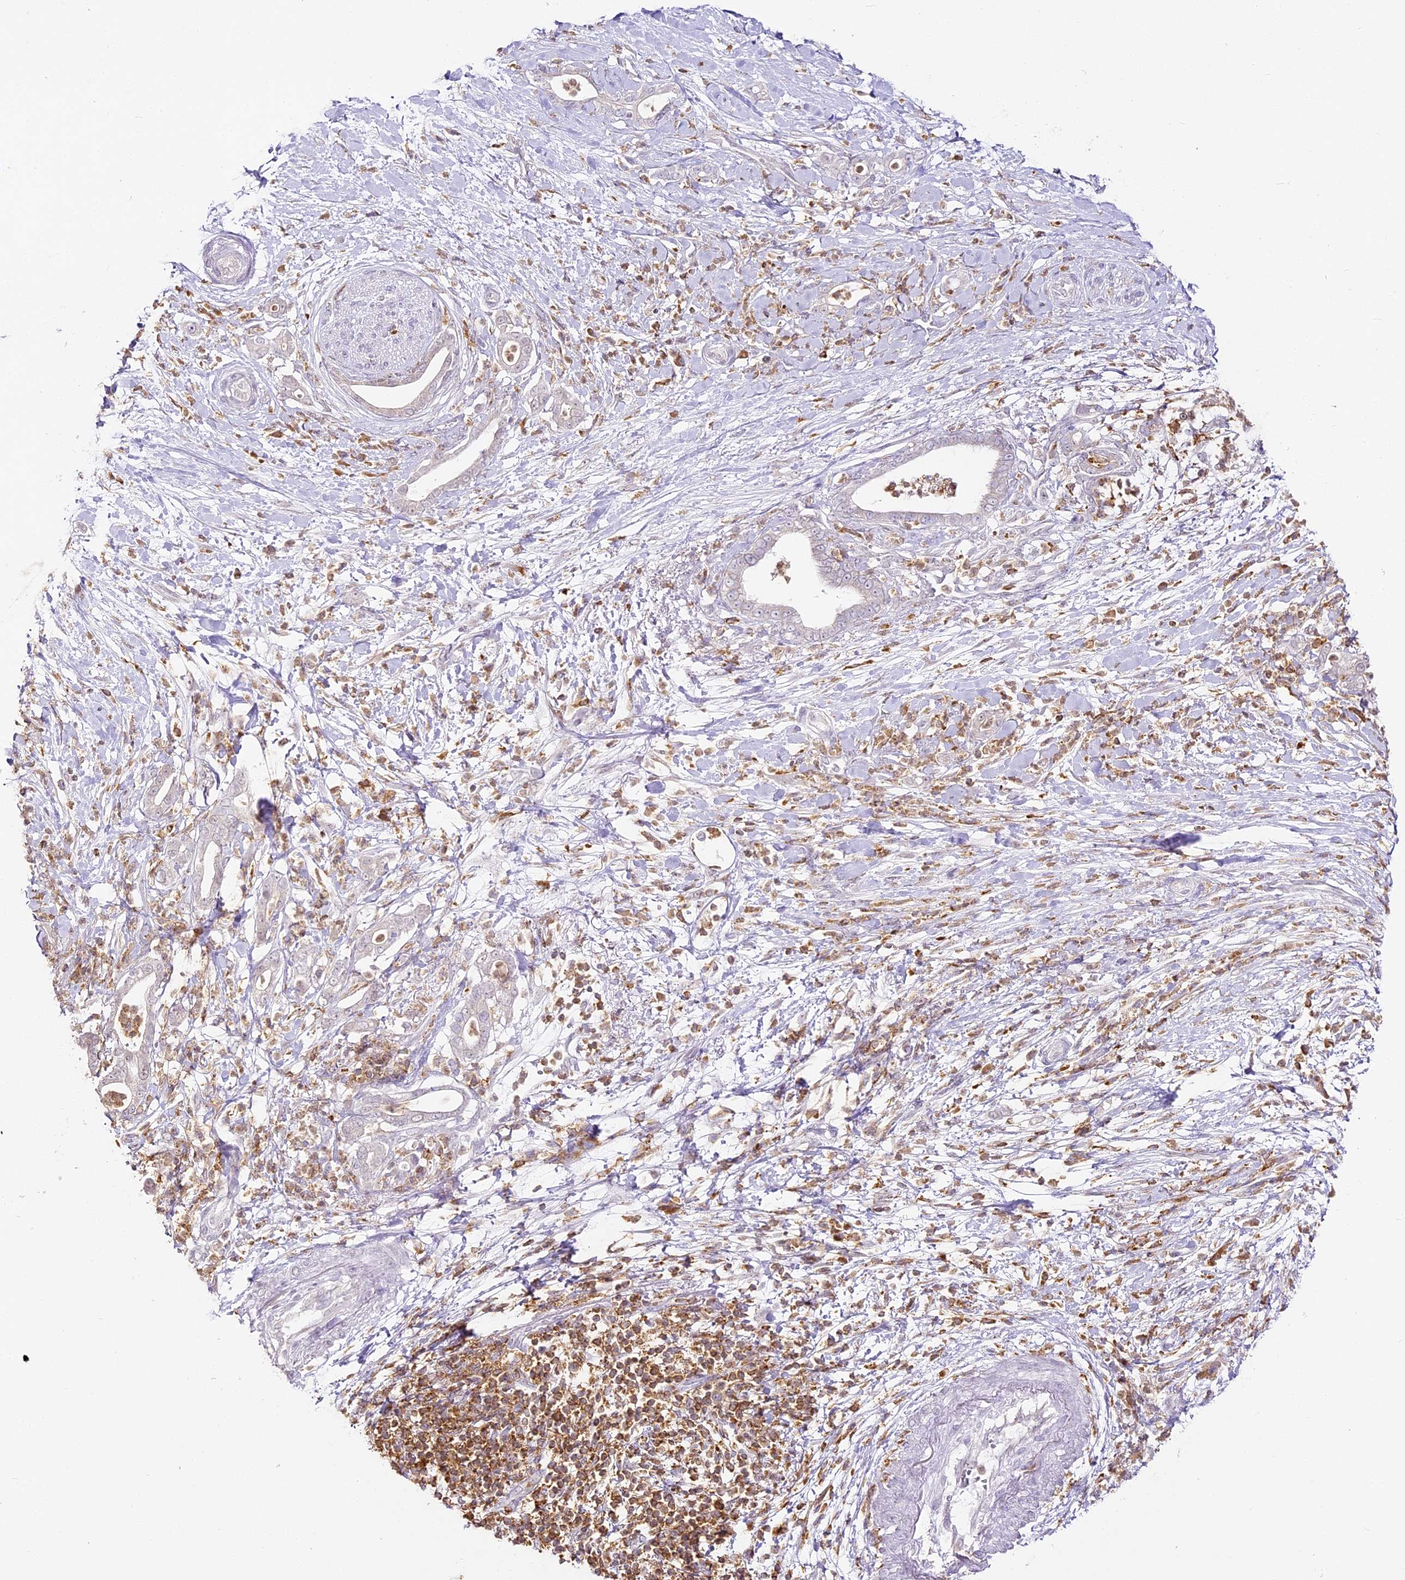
{"staining": {"intensity": "negative", "quantity": "none", "location": "none"}, "tissue": "pancreatic cancer", "cell_type": "Tumor cells", "image_type": "cancer", "snomed": [{"axis": "morphology", "description": "Adenocarcinoma, NOS"}, {"axis": "topography", "description": "Pancreas"}], "caption": "Tumor cells show no significant protein expression in pancreatic cancer (adenocarcinoma).", "gene": "DOCK2", "patient": {"sex": "female", "age": 55}}